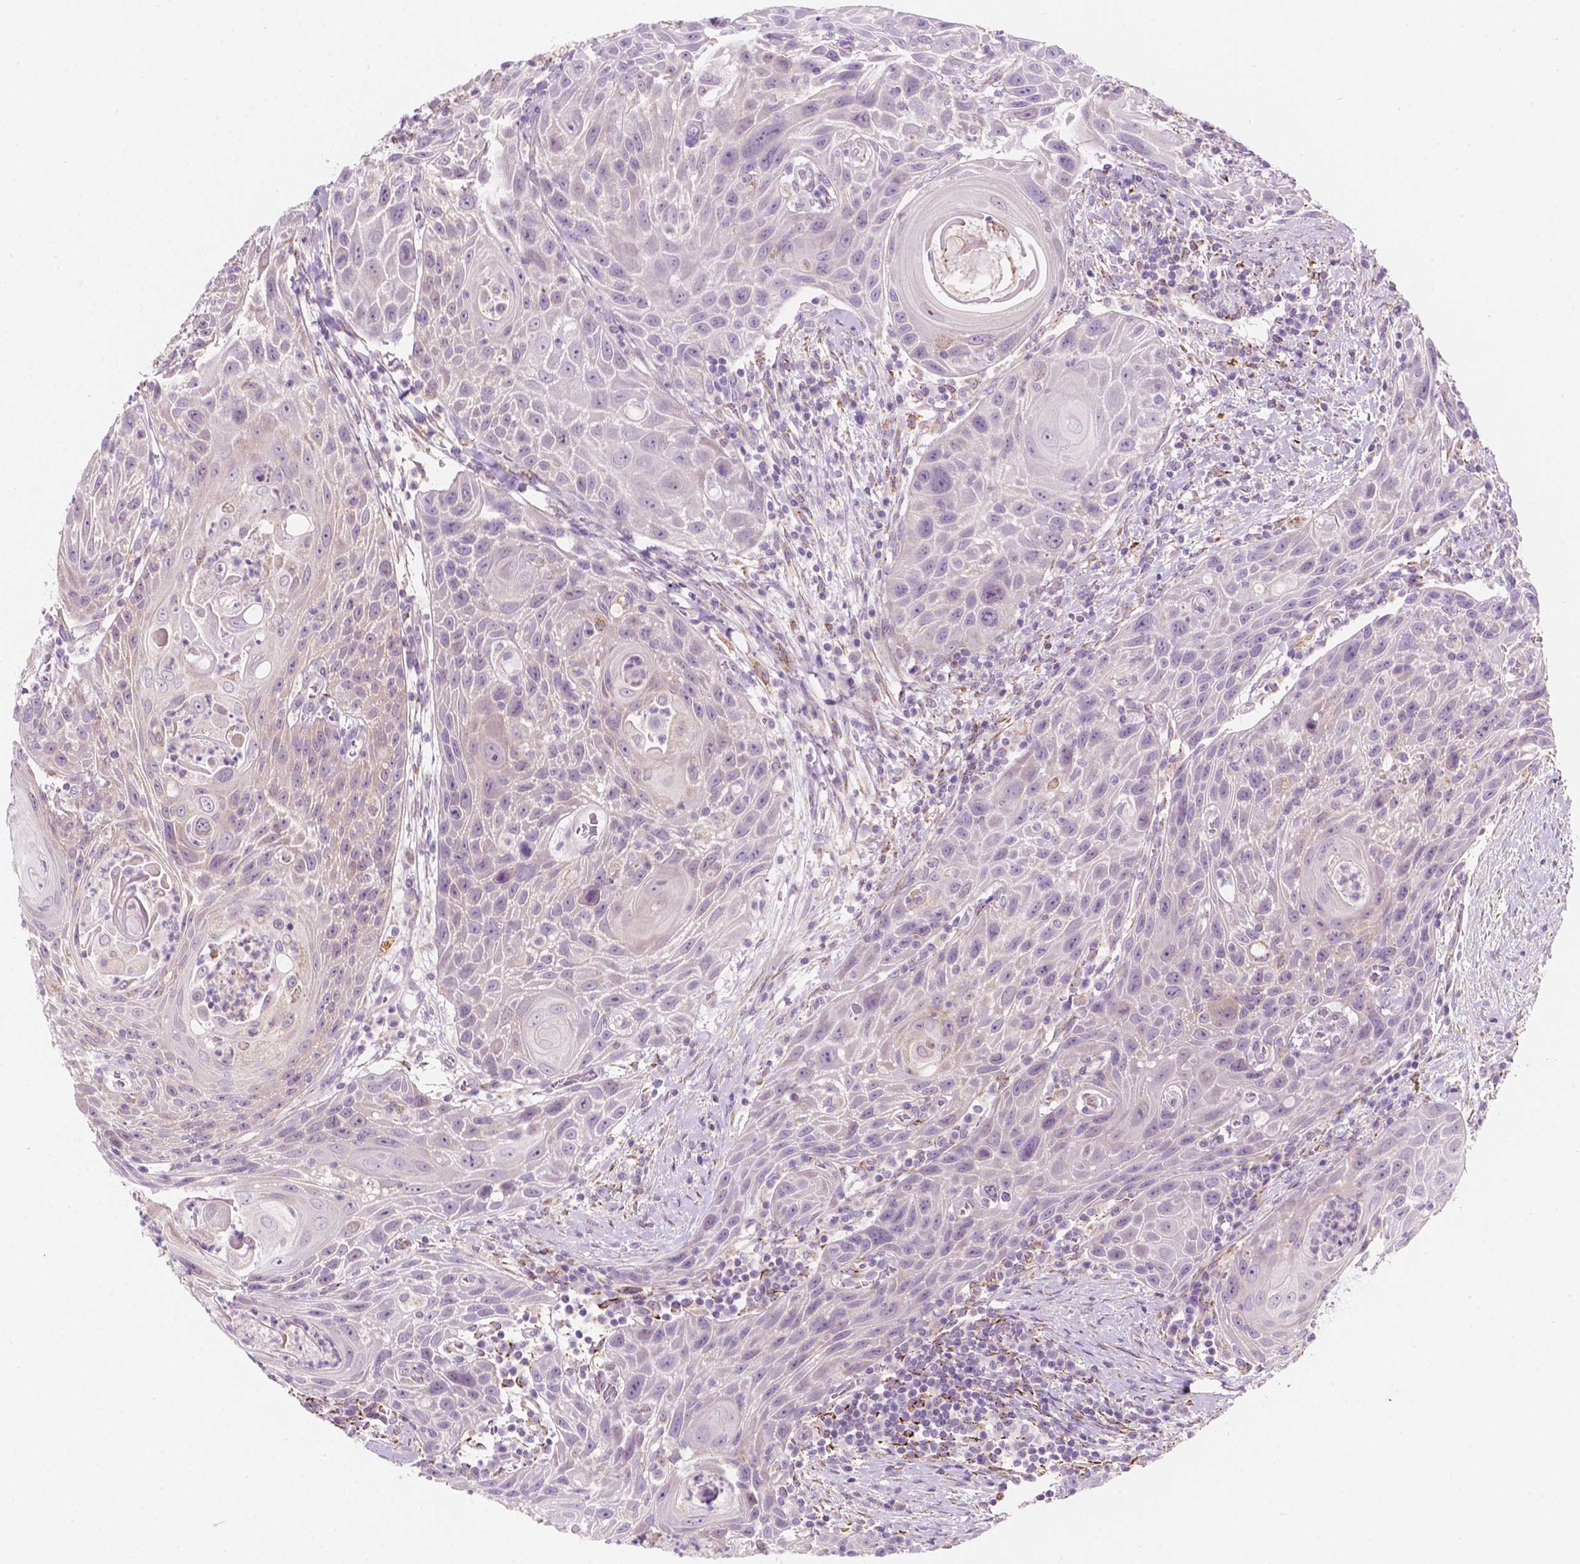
{"staining": {"intensity": "negative", "quantity": "none", "location": "none"}, "tissue": "head and neck cancer", "cell_type": "Tumor cells", "image_type": "cancer", "snomed": [{"axis": "morphology", "description": "Squamous cell carcinoma, NOS"}, {"axis": "topography", "description": "Head-Neck"}], "caption": "High power microscopy photomicrograph of an immunohistochemistry photomicrograph of head and neck cancer, revealing no significant positivity in tumor cells.", "gene": "NOS1AP", "patient": {"sex": "male", "age": 69}}